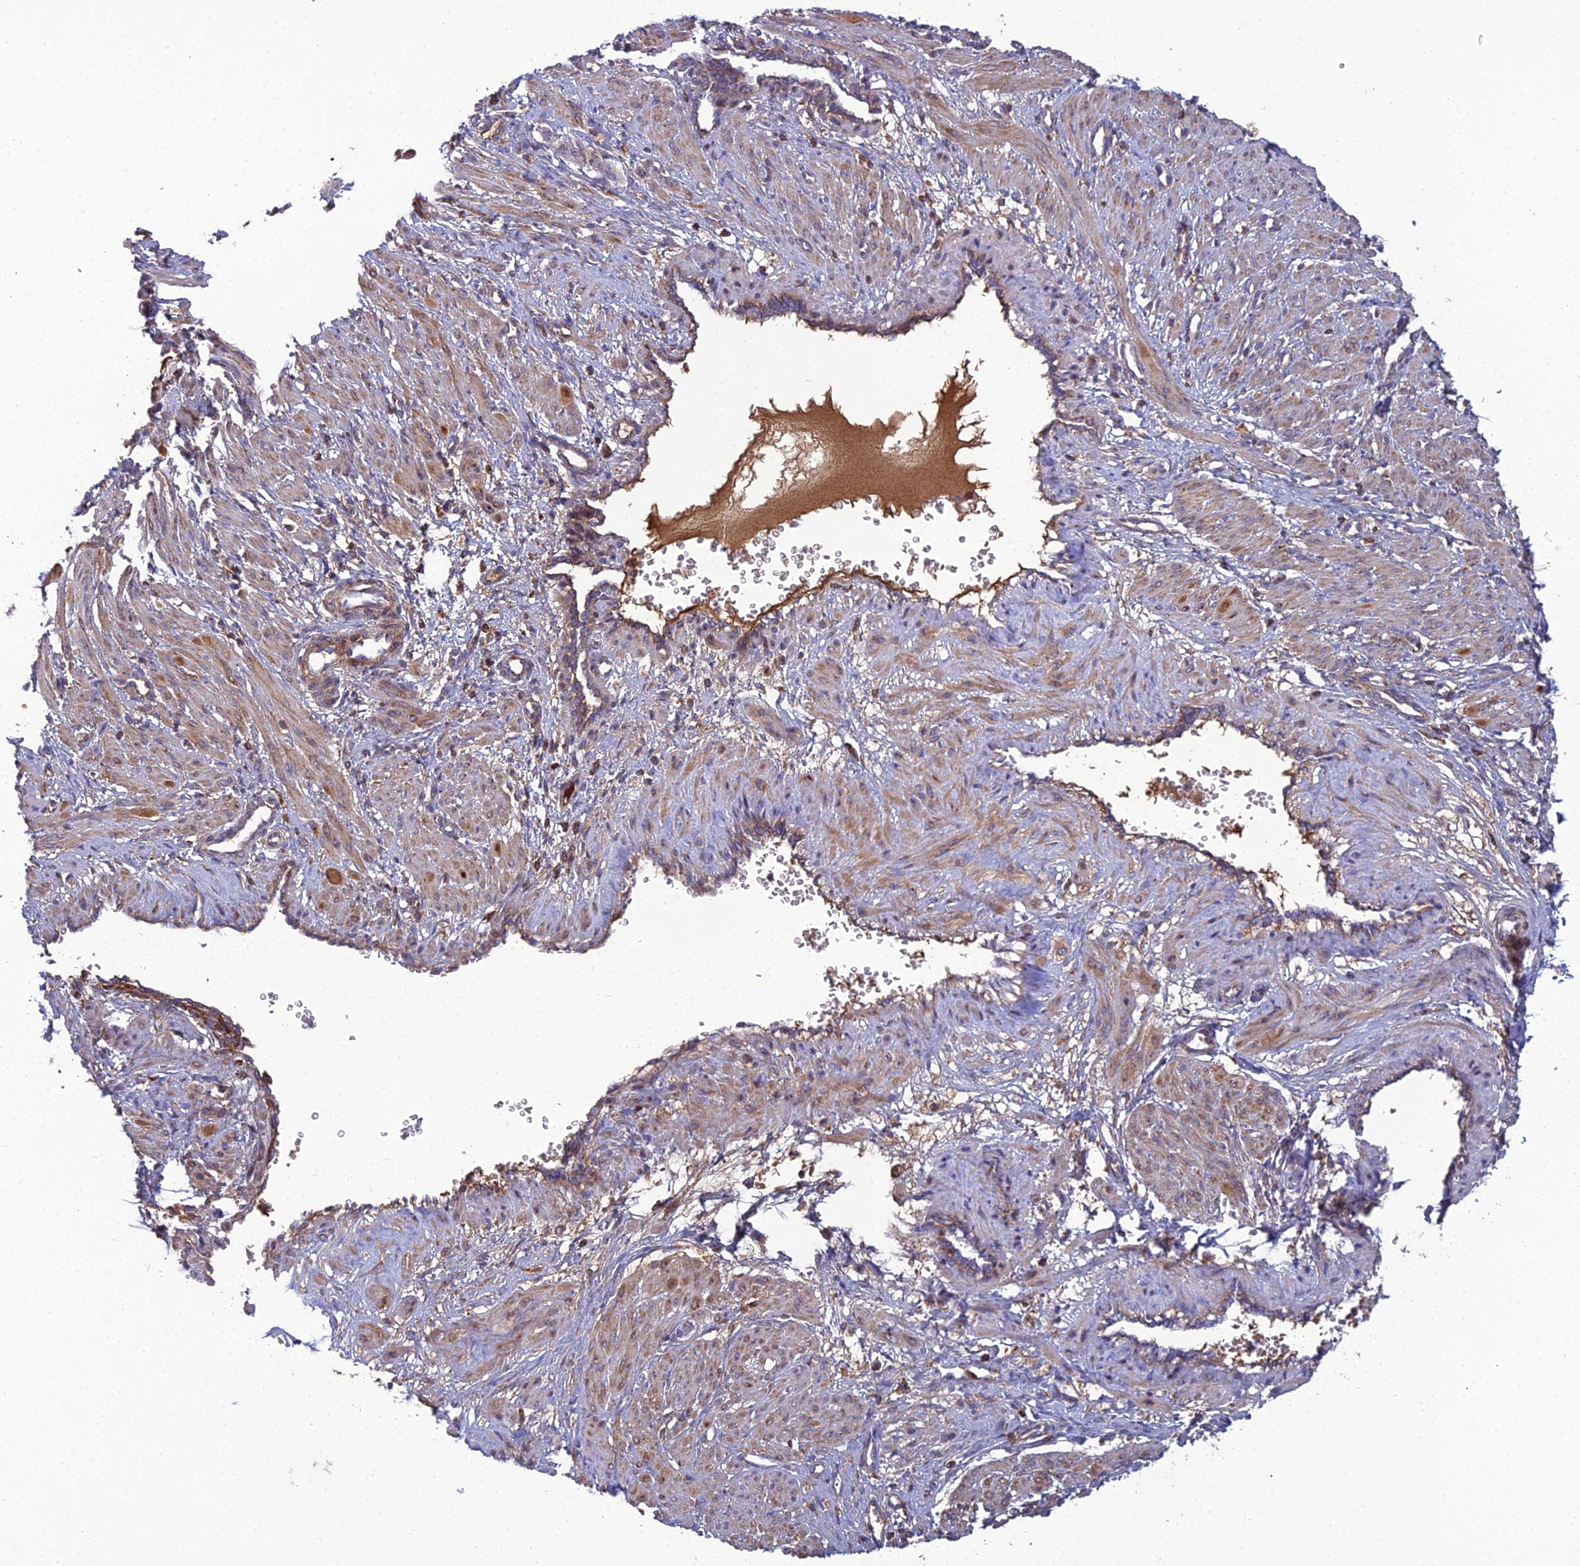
{"staining": {"intensity": "weak", "quantity": "25%-75%", "location": "cytoplasmic/membranous"}, "tissue": "smooth muscle", "cell_type": "Smooth muscle cells", "image_type": "normal", "snomed": [{"axis": "morphology", "description": "Normal tissue, NOS"}, {"axis": "topography", "description": "Endometrium"}], "caption": "Immunohistochemistry of unremarkable human smooth muscle displays low levels of weak cytoplasmic/membranous positivity in about 25%-75% of smooth muscle cells. Using DAB (3,3'-diaminobenzidine) (brown) and hematoxylin (blue) stains, captured at high magnification using brightfield microscopy.", "gene": "LNPEP", "patient": {"sex": "female", "age": 33}}